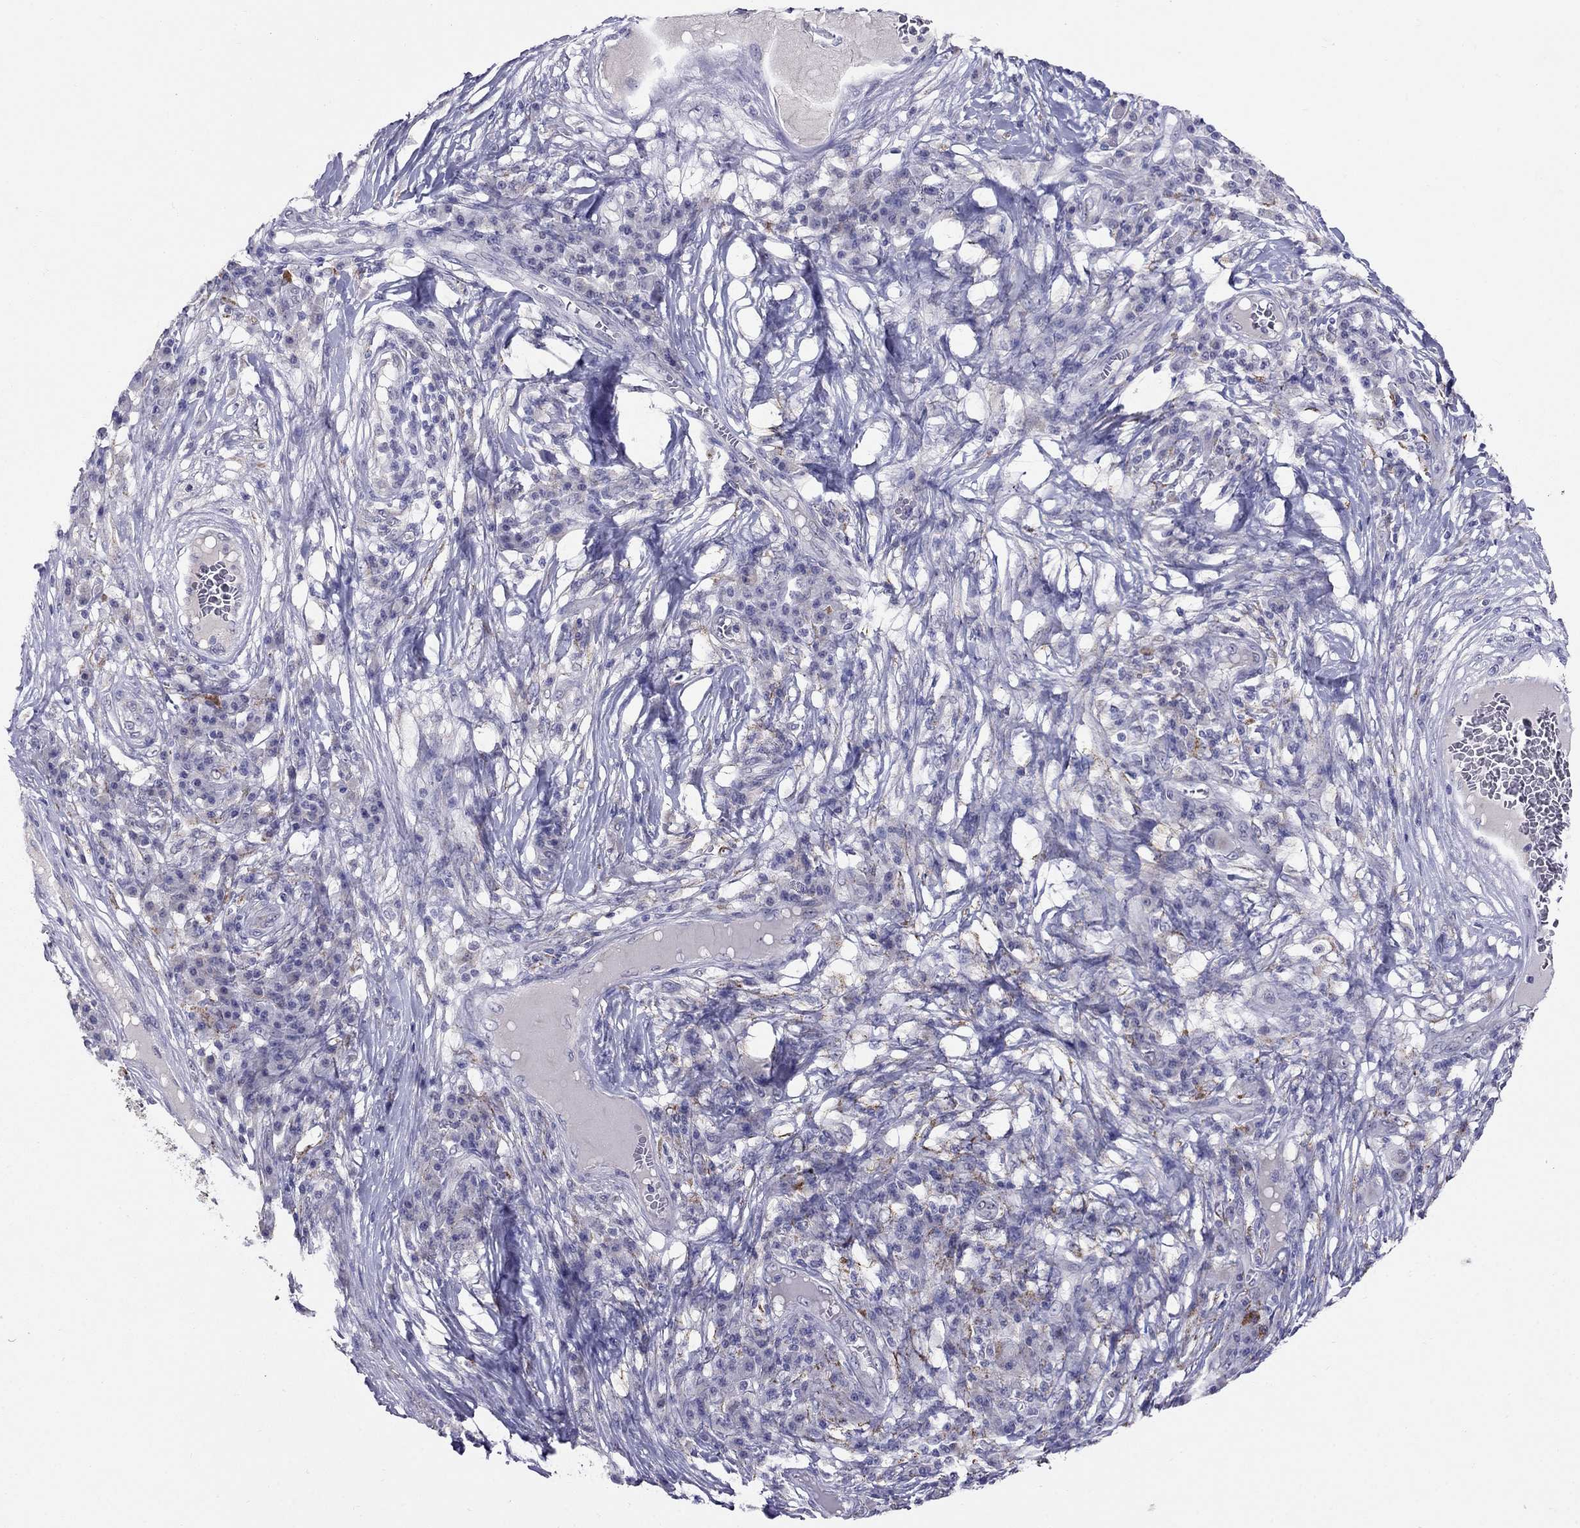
{"staining": {"intensity": "negative", "quantity": "none", "location": "none"}, "tissue": "melanoma", "cell_type": "Tumor cells", "image_type": "cancer", "snomed": [{"axis": "morphology", "description": "Malignant melanoma, NOS"}, {"axis": "topography", "description": "Skin"}], "caption": "Immunohistochemical staining of melanoma shows no significant expression in tumor cells. (Stains: DAB immunohistochemistry (IHC) with hematoxylin counter stain, Microscopy: brightfield microscopy at high magnification).", "gene": "MYO3B", "patient": {"sex": "male", "age": 53}}